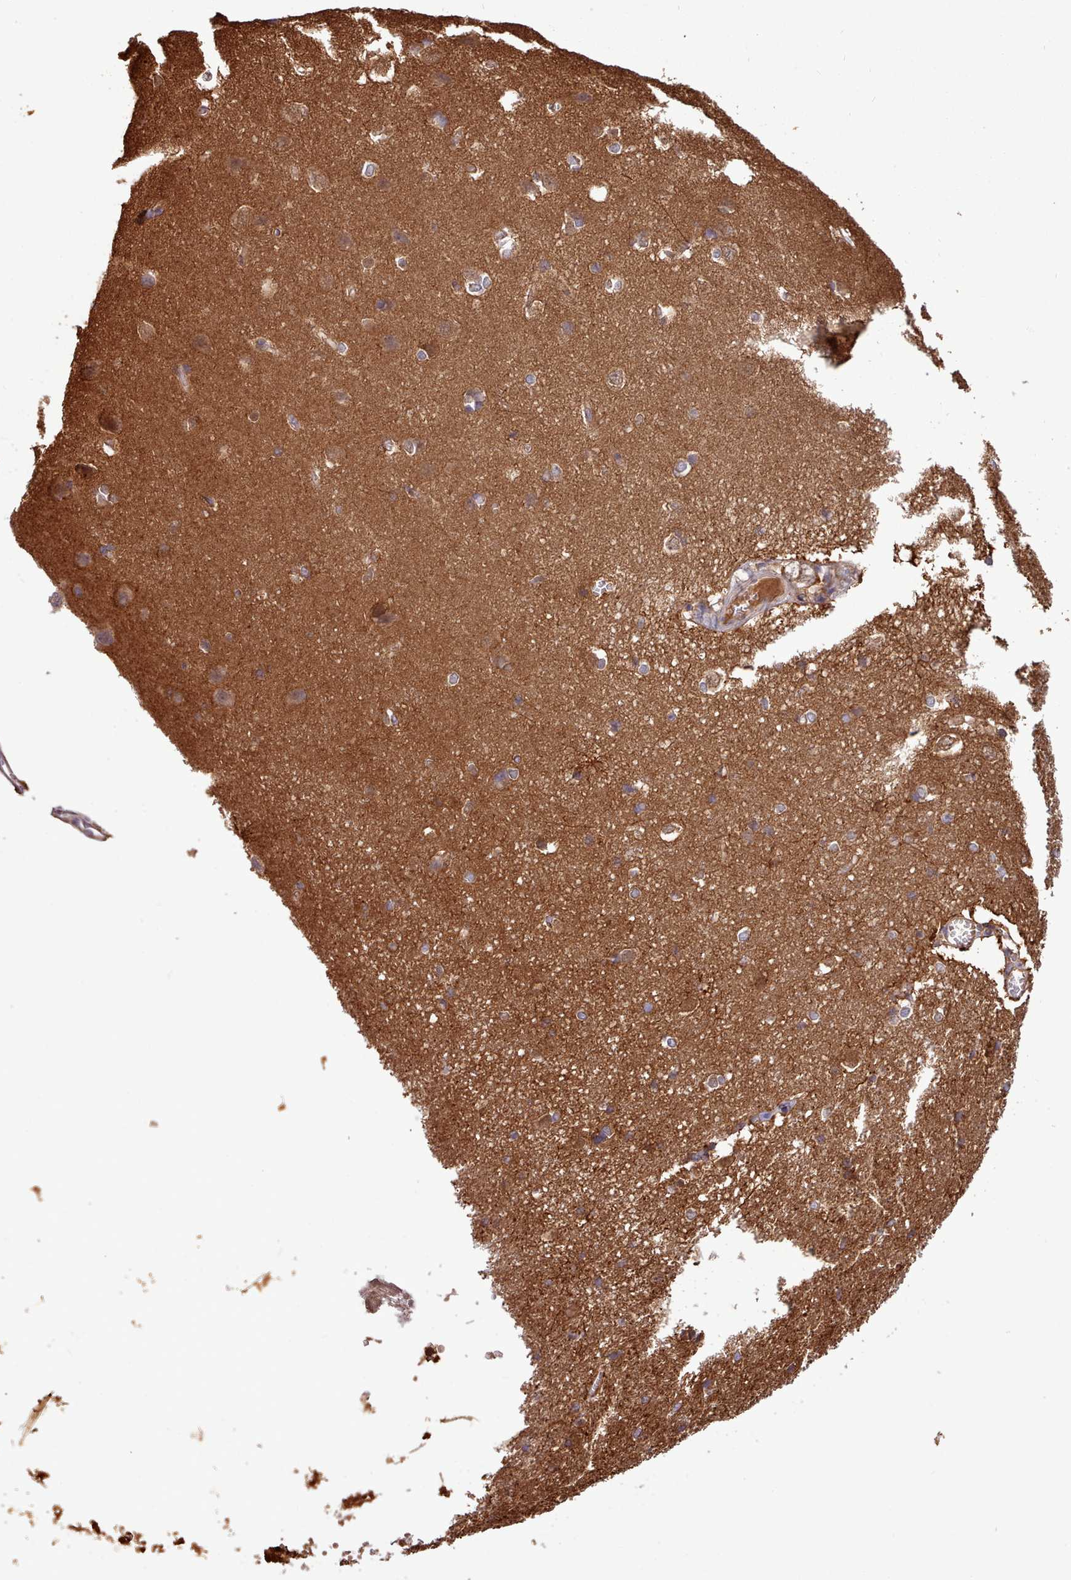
{"staining": {"intensity": "moderate", "quantity": ">75%", "location": "cytoplasmic/membranous"}, "tissue": "cerebral cortex", "cell_type": "Endothelial cells", "image_type": "normal", "snomed": [{"axis": "morphology", "description": "Normal tissue, NOS"}, {"axis": "topography", "description": "Cerebral cortex"}], "caption": "Cerebral cortex stained for a protein displays moderate cytoplasmic/membranous positivity in endothelial cells. The staining was performed using DAB (3,3'-diaminobenzidine) to visualize the protein expression in brown, while the nuclei were stained in blue with hematoxylin (Magnification: 20x).", "gene": "SLC4A9", "patient": {"sex": "male", "age": 37}}